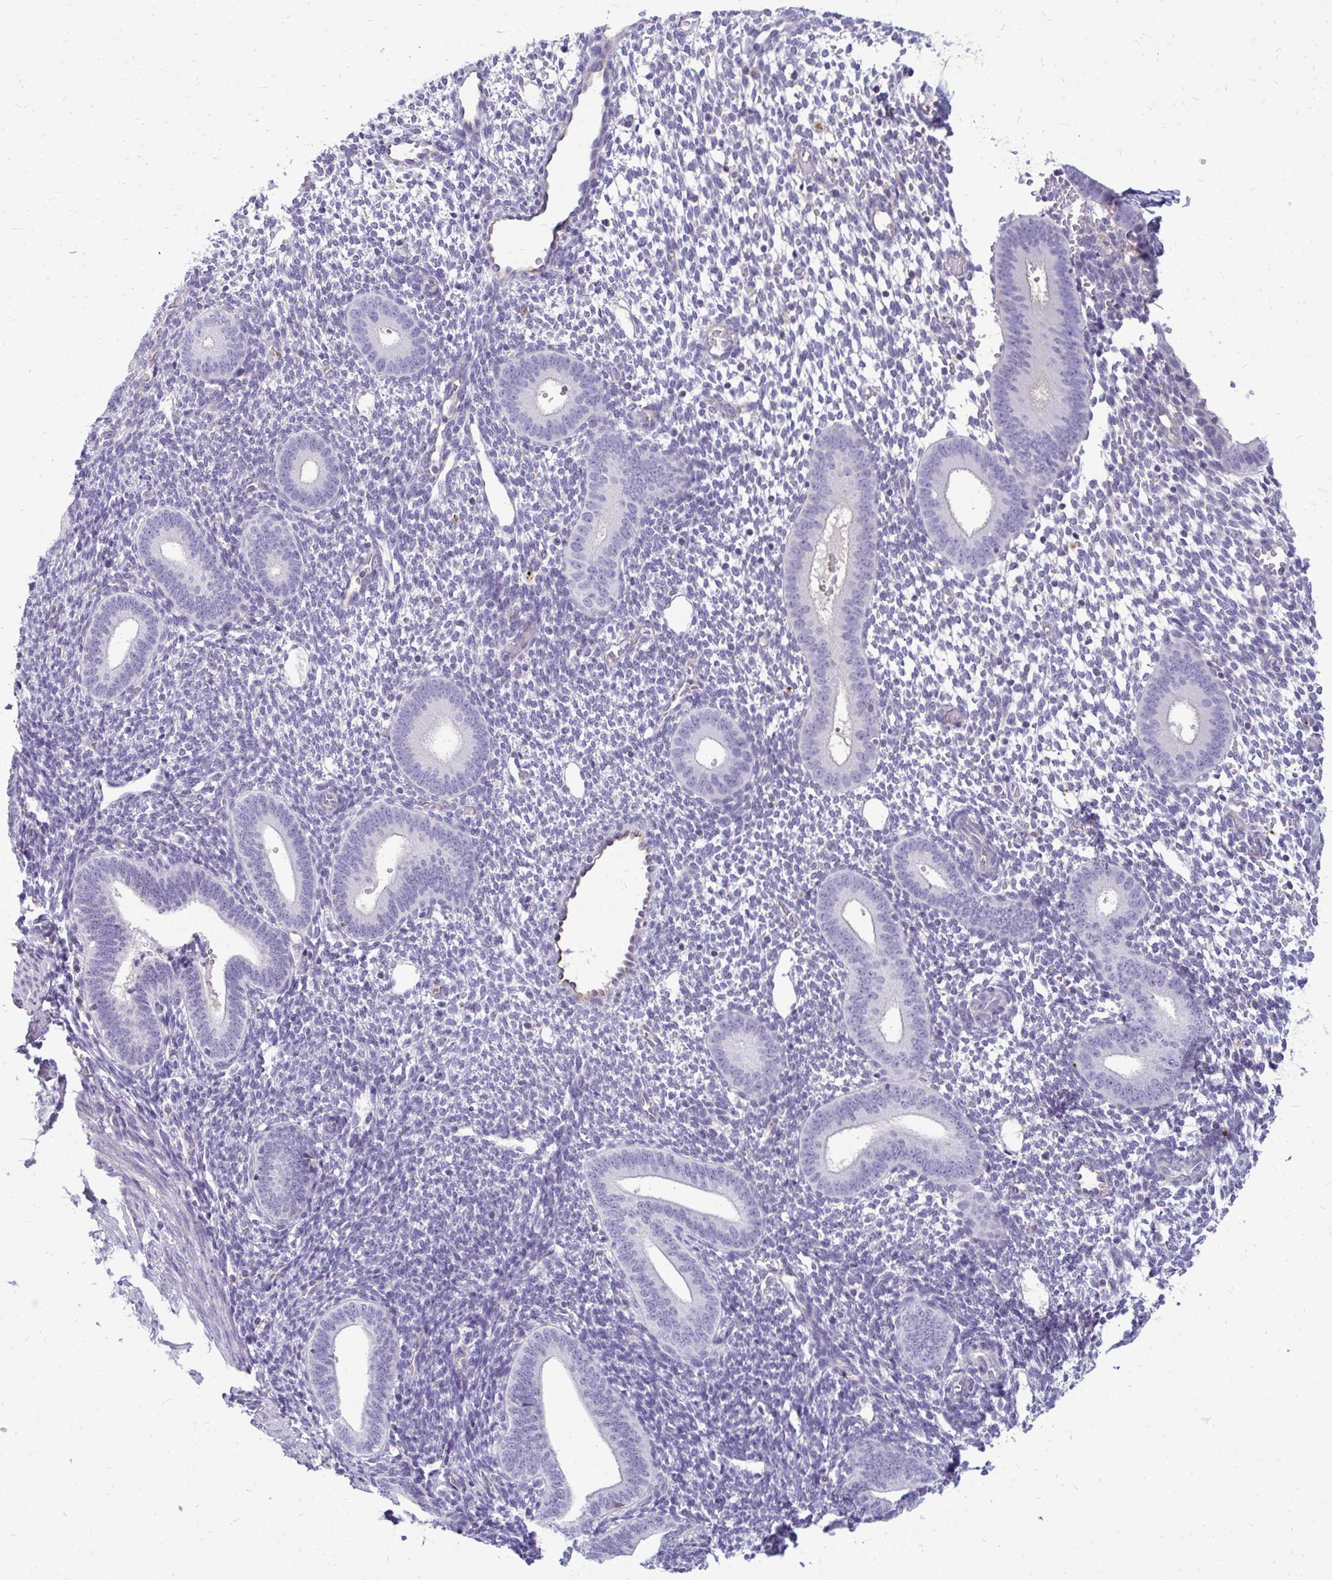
{"staining": {"intensity": "negative", "quantity": "none", "location": "none"}, "tissue": "endometrium", "cell_type": "Cells in endometrial stroma", "image_type": "normal", "snomed": [{"axis": "morphology", "description": "Normal tissue, NOS"}, {"axis": "topography", "description": "Endometrium"}], "caption": "Immunohistochemistry histopathology image of unremarkable endometrium: human endometrium stained with DAB (3,3'-diaminobenzidine) demonstrates no significant protein staining in cells in endometrial stroma. Nuclei are stained in blue.", "gene": "FABP3", "patient": {"sex": "female", "age": 40}}